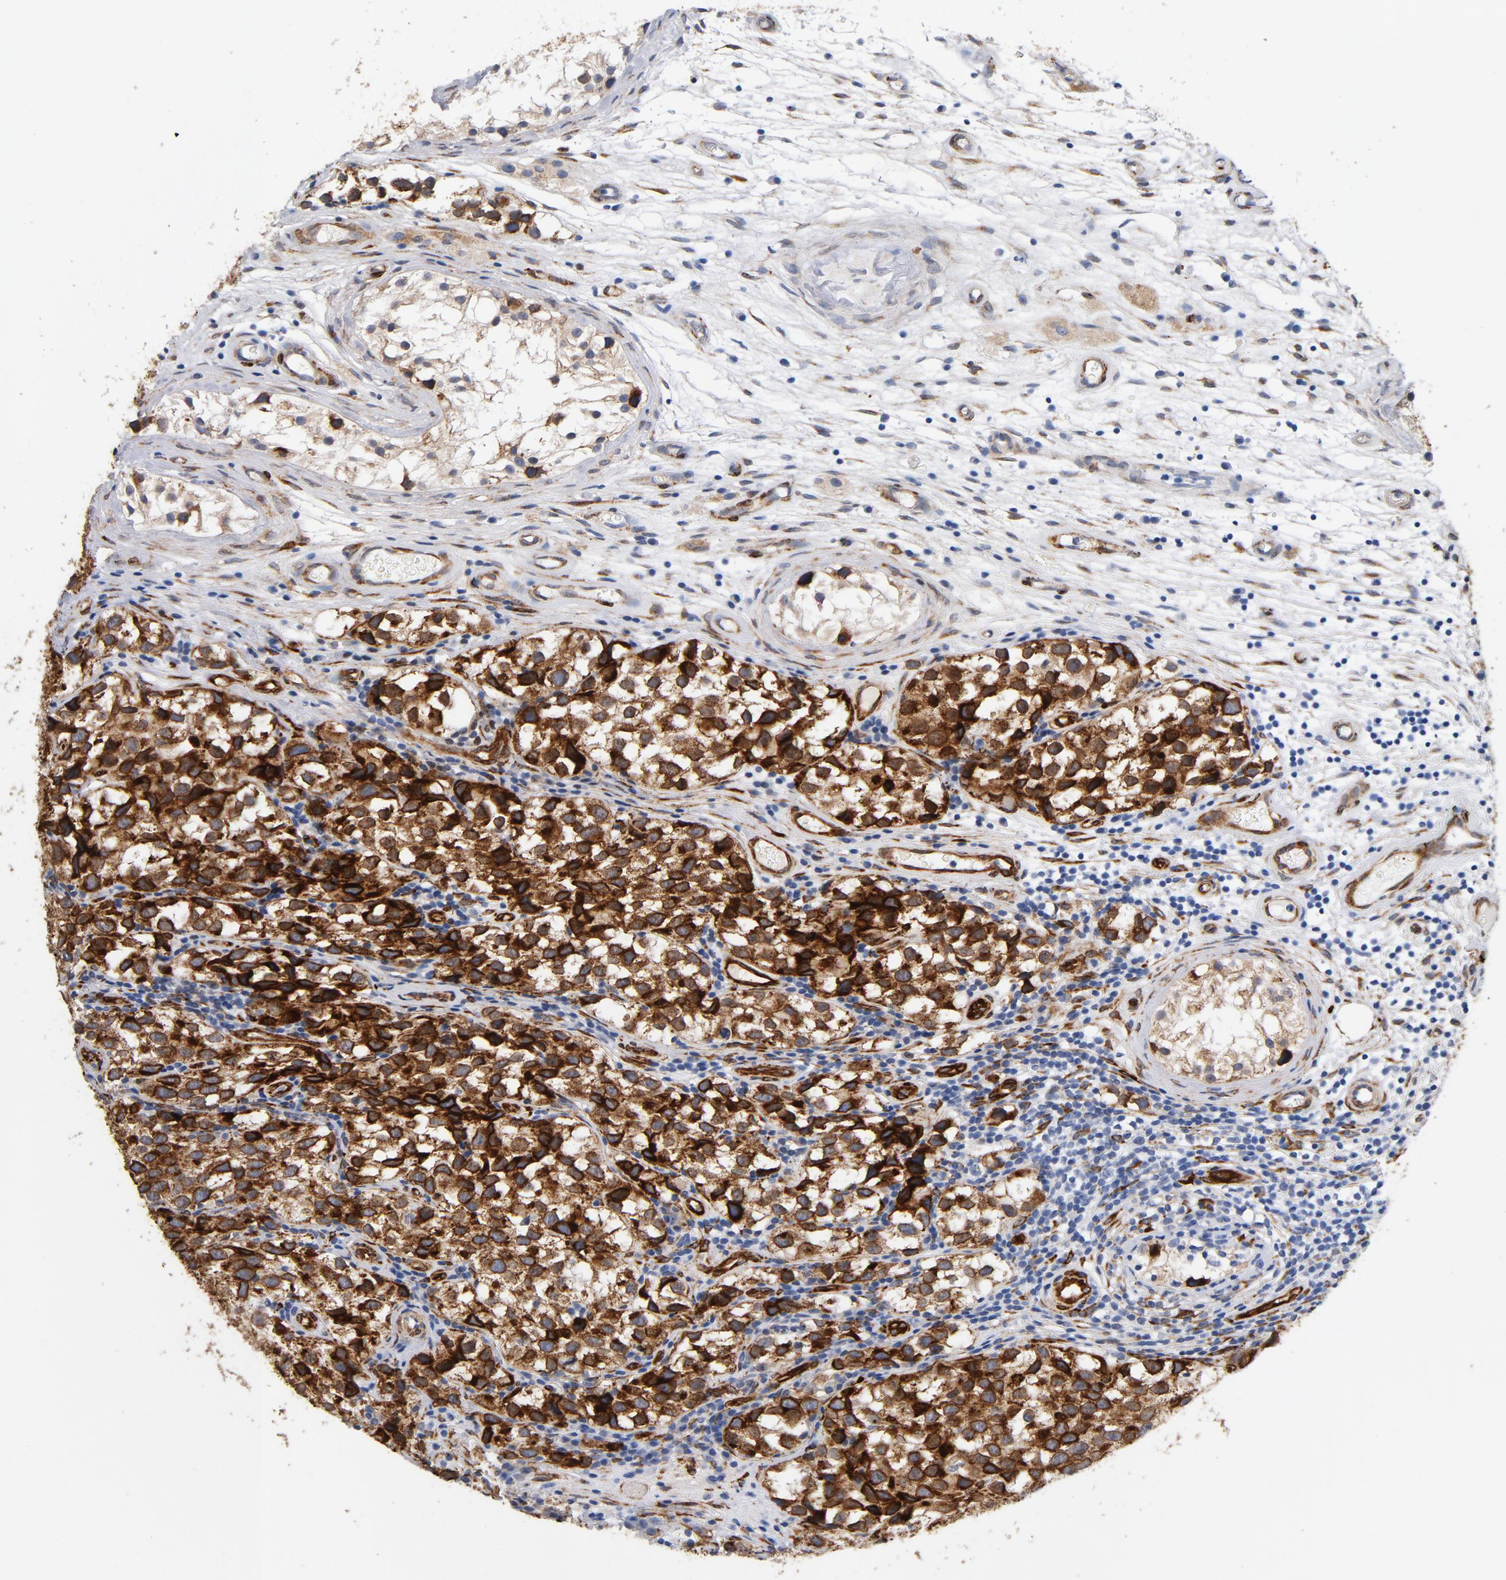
{"staining": {"intensity": "strong", "quantity": ">75%", "location": "cytoplasmic/membranous"}, "tissue": "testis cancer", "cell_type": "Tumor cells", "image_type": "cancer", "snomed": [{"axis": "morphology", "description": "Seminoma, NOS"}, {"axis": "topography", "description": "Testis"}], "caption": "High-power microscopy captured an immunohistochemistry histopathology image of testis seminoma, revealing strong cytoplasmic/membranous positivity in approximately >75% of tumor cells.", "gene": "SERPINH1", "patient": {"sex": "male", "age": 39}}